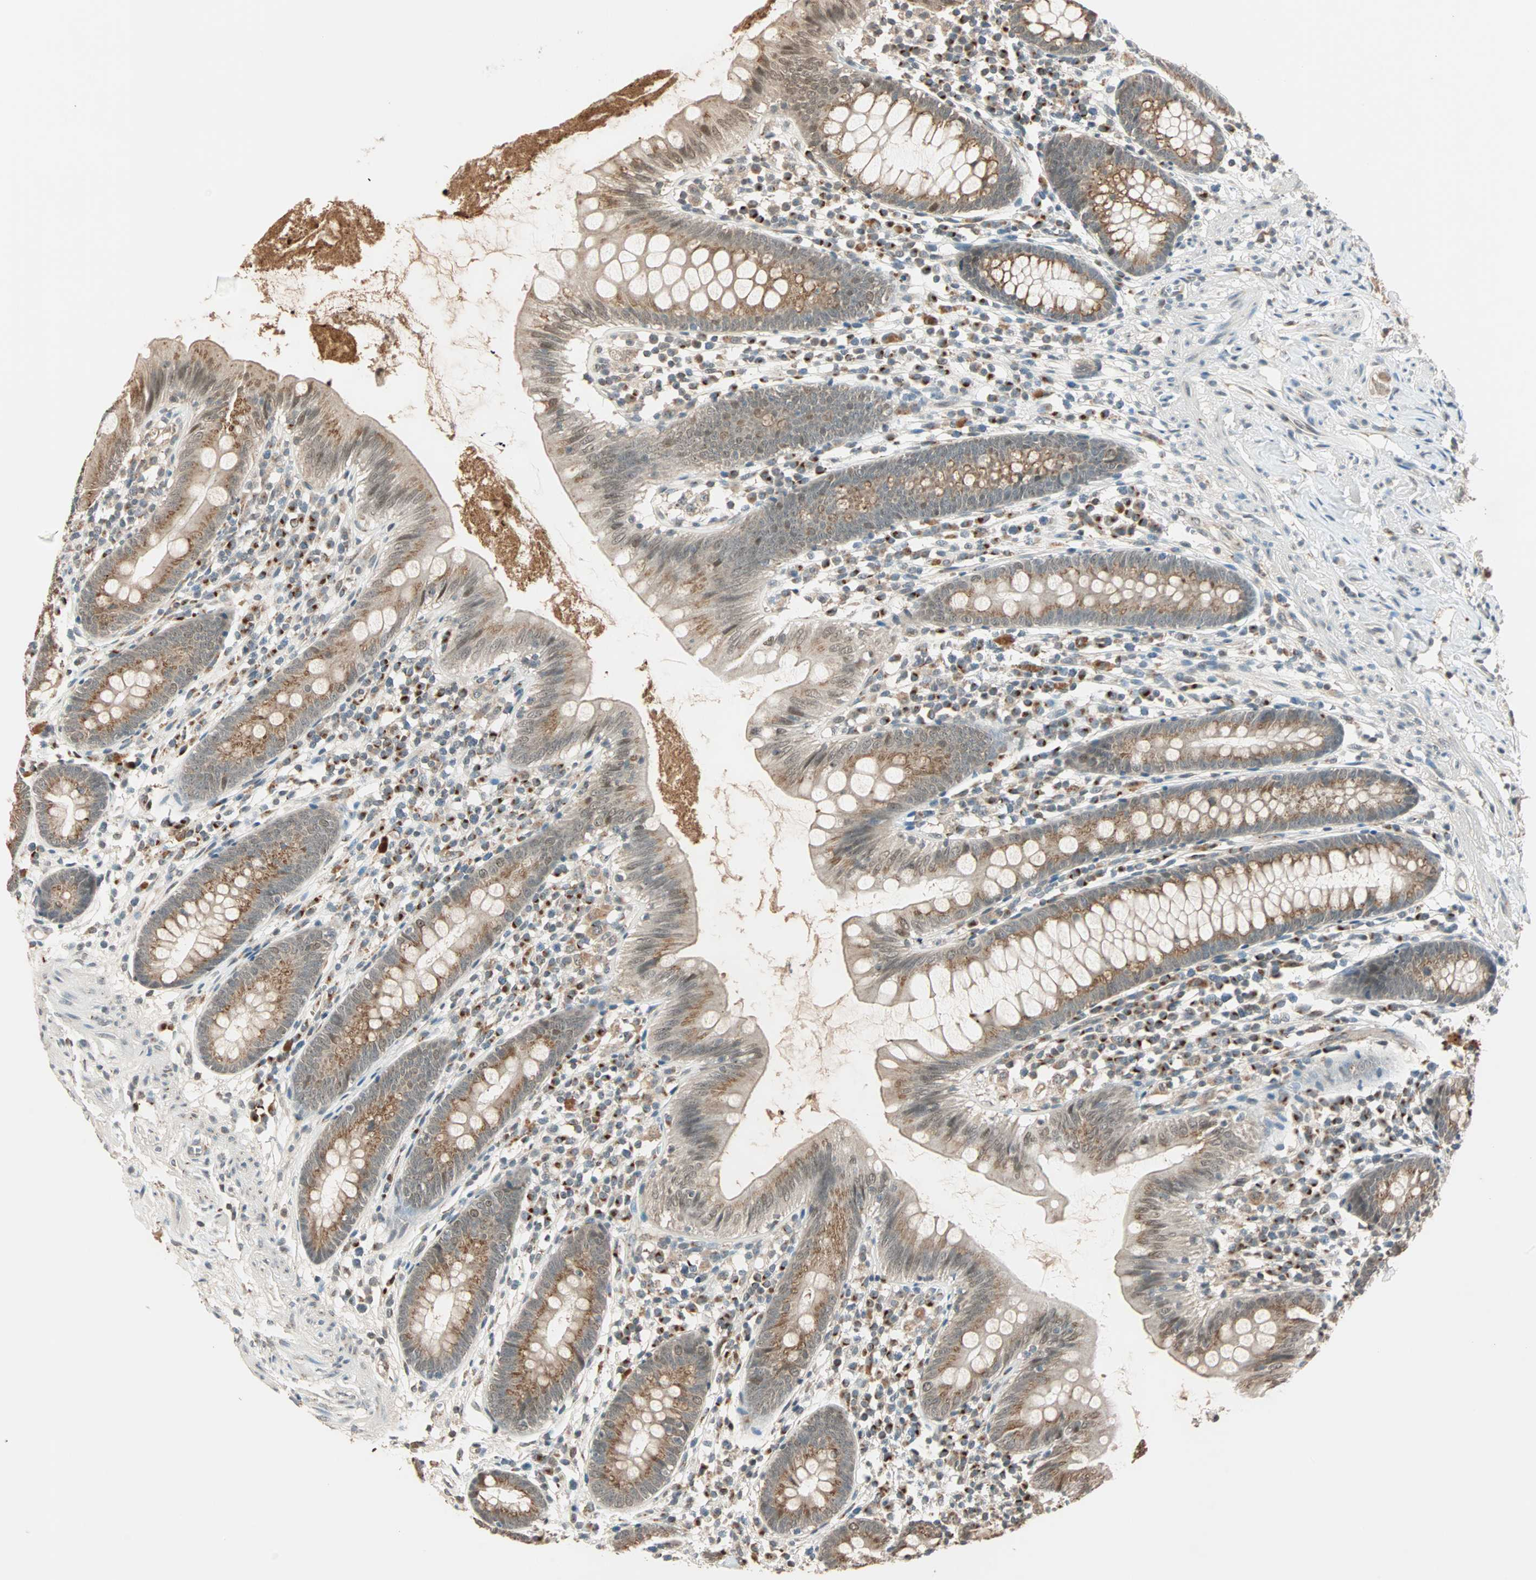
{"staining": {"intensity": "weak", "quantity": ">75%", "location": "cytoplasmic/membranous"}, "tissue": "appendix", "cell_type": "Glandular cells", "image_type": "normal", "snomed": [{"axis": "morphology", "description": "Normal tissue, NOS"}, {"axis": "topography", "description": "Appendix"}], "caption": "Normal appendix was stained to show a protein in brown. There is low levels of weak cytoplasmic/membranous expression in about >75% of glandular cells. Nuclei are stained in blue.", "gene": "PRDM2", "patient": {"sex": "male", "age": 52}}